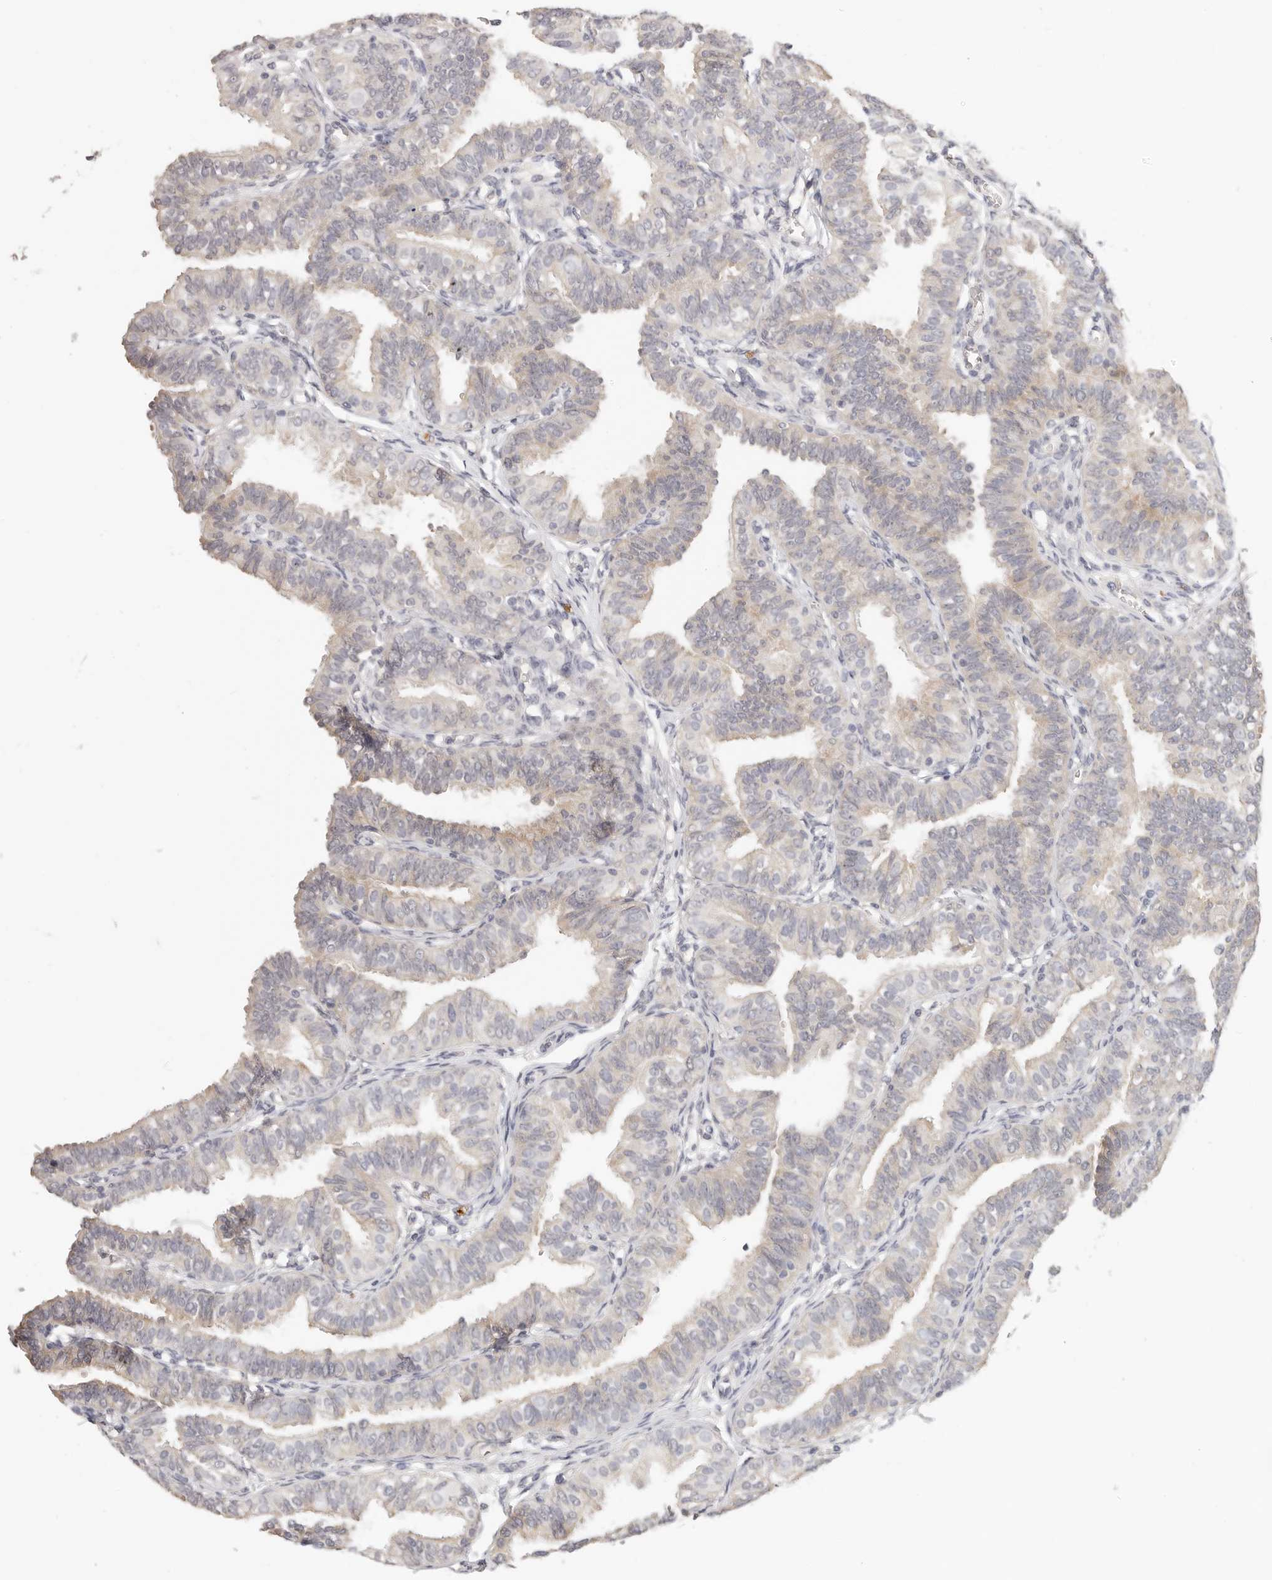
{"staining": {"intensity": "weak", "quantity": "25%-75%", "location": "cytoplasmic/membranous"}, "tissue": "fallopian tube", "cell_type": "Glandular cells", "image_type": "normal", "snomed": [{"axis": "morphology", "description": "Normal tissue, NOS"}, {"axis": "topography", "description": "Fallopian tube"}], "caption": "Weak cytoplasmic/membranous positivity for a protein is appreciated in about 25%-75% of glandular cells of unremarkable fallopian tube using immunohistochemistry (IHC).", "gene": "GGPS1", "patient": {"sex": "female", "age": 35}}